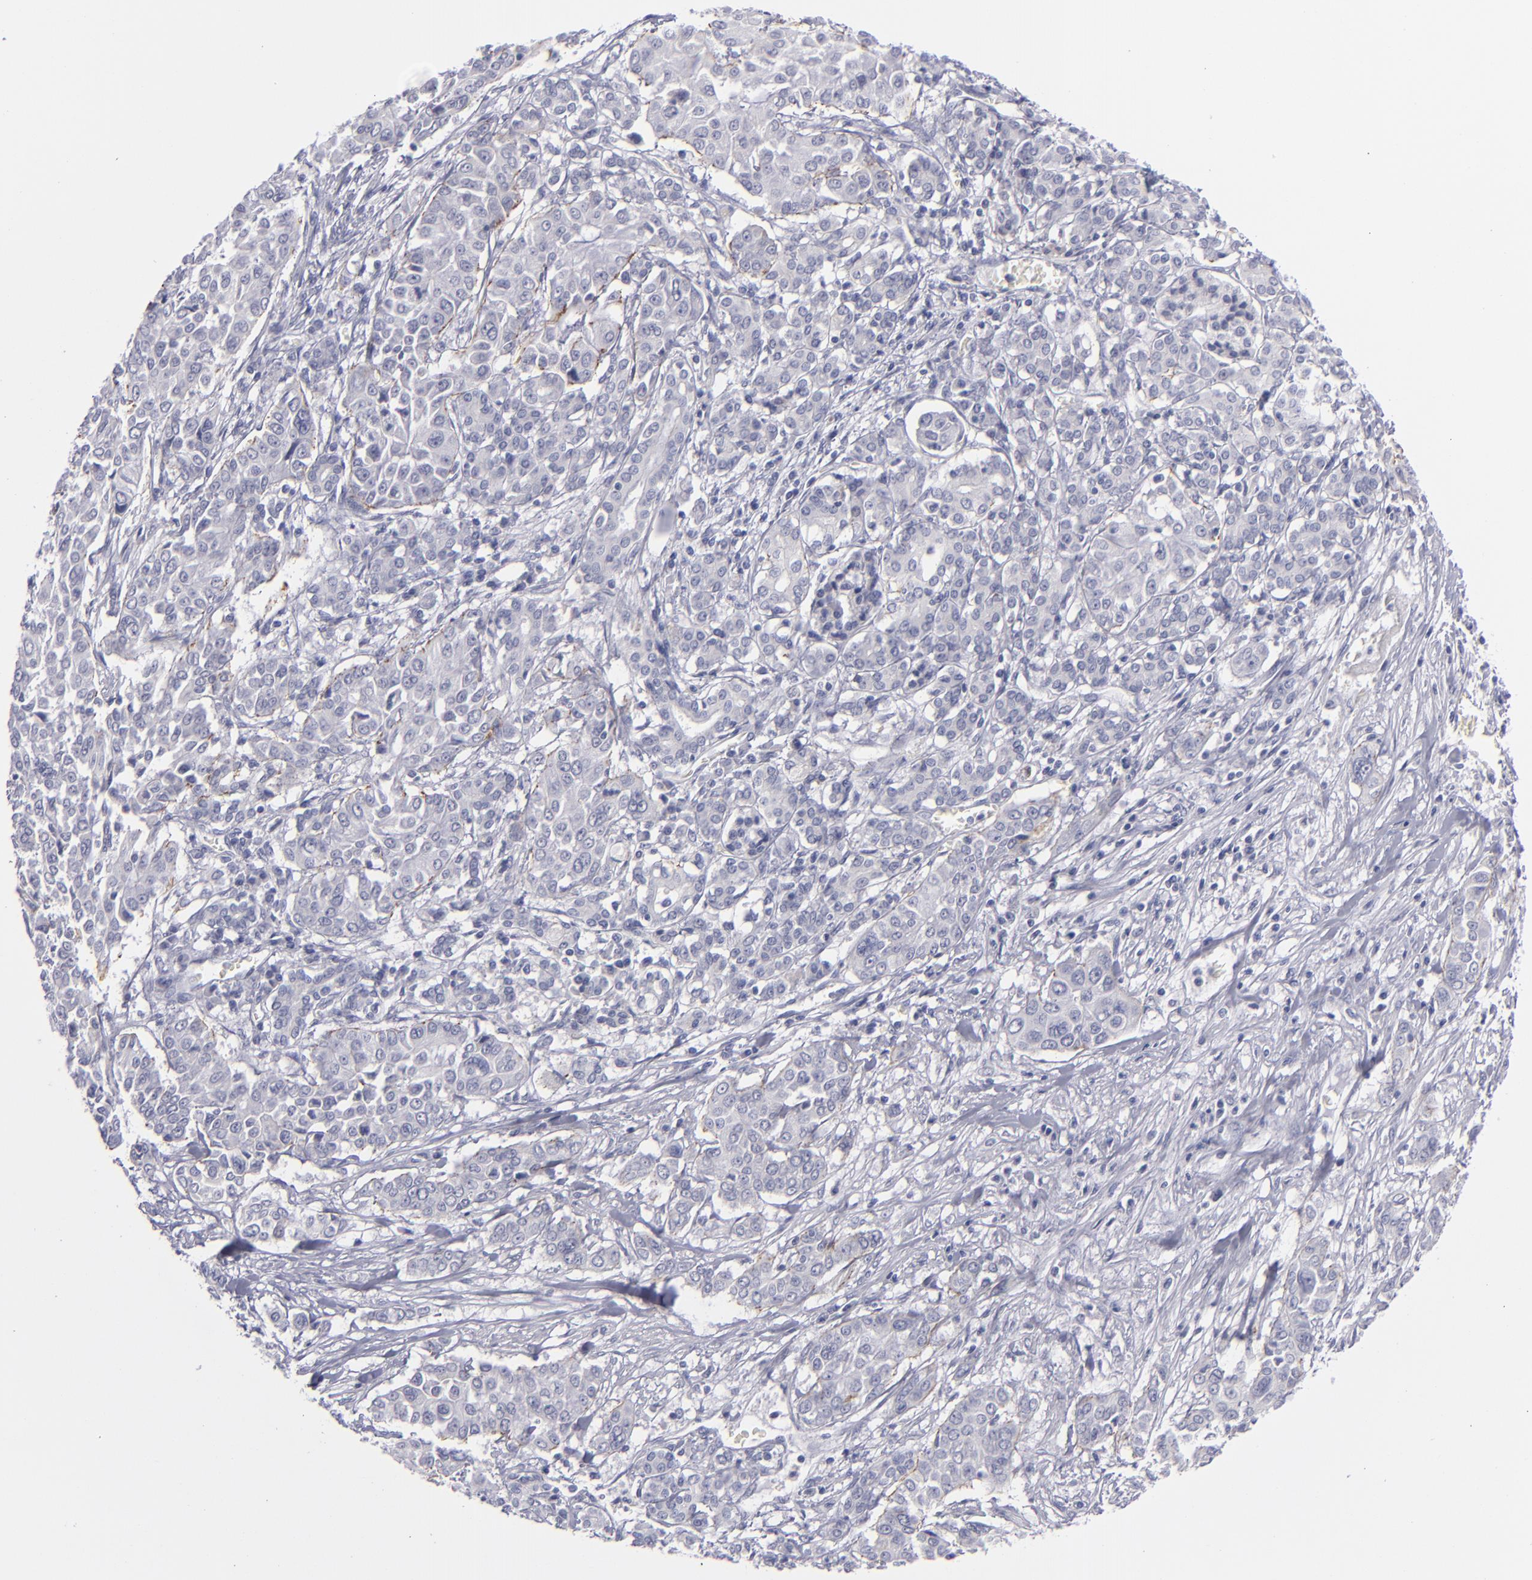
{"staining": {"intensity": "negative", "quantity": "none", "location": "none"}, "tissue": "pancreatic cancer", "cell_type": "Tumor cells", "image_type": "cancer", "snomed": [{"axis": "morphology", "description": "Adenocarcinoma, NOS"}, {"axis": "topography", "description": "Pancreas"}], "caption": "Immunohistochemistry histopathology image of neoplastic tissue: human pancreatic cancer (adenocarcinoma) stained with DAB displays no significant protein expression in tumor cells. (Stains: DAB immunohistochemistry (IHC) with hematoxylin counter stain, Microscopy: brightfield microscopy at high magnification).", "gene": "ITGB4", "patient": {"sex": "female", "age": 52}}